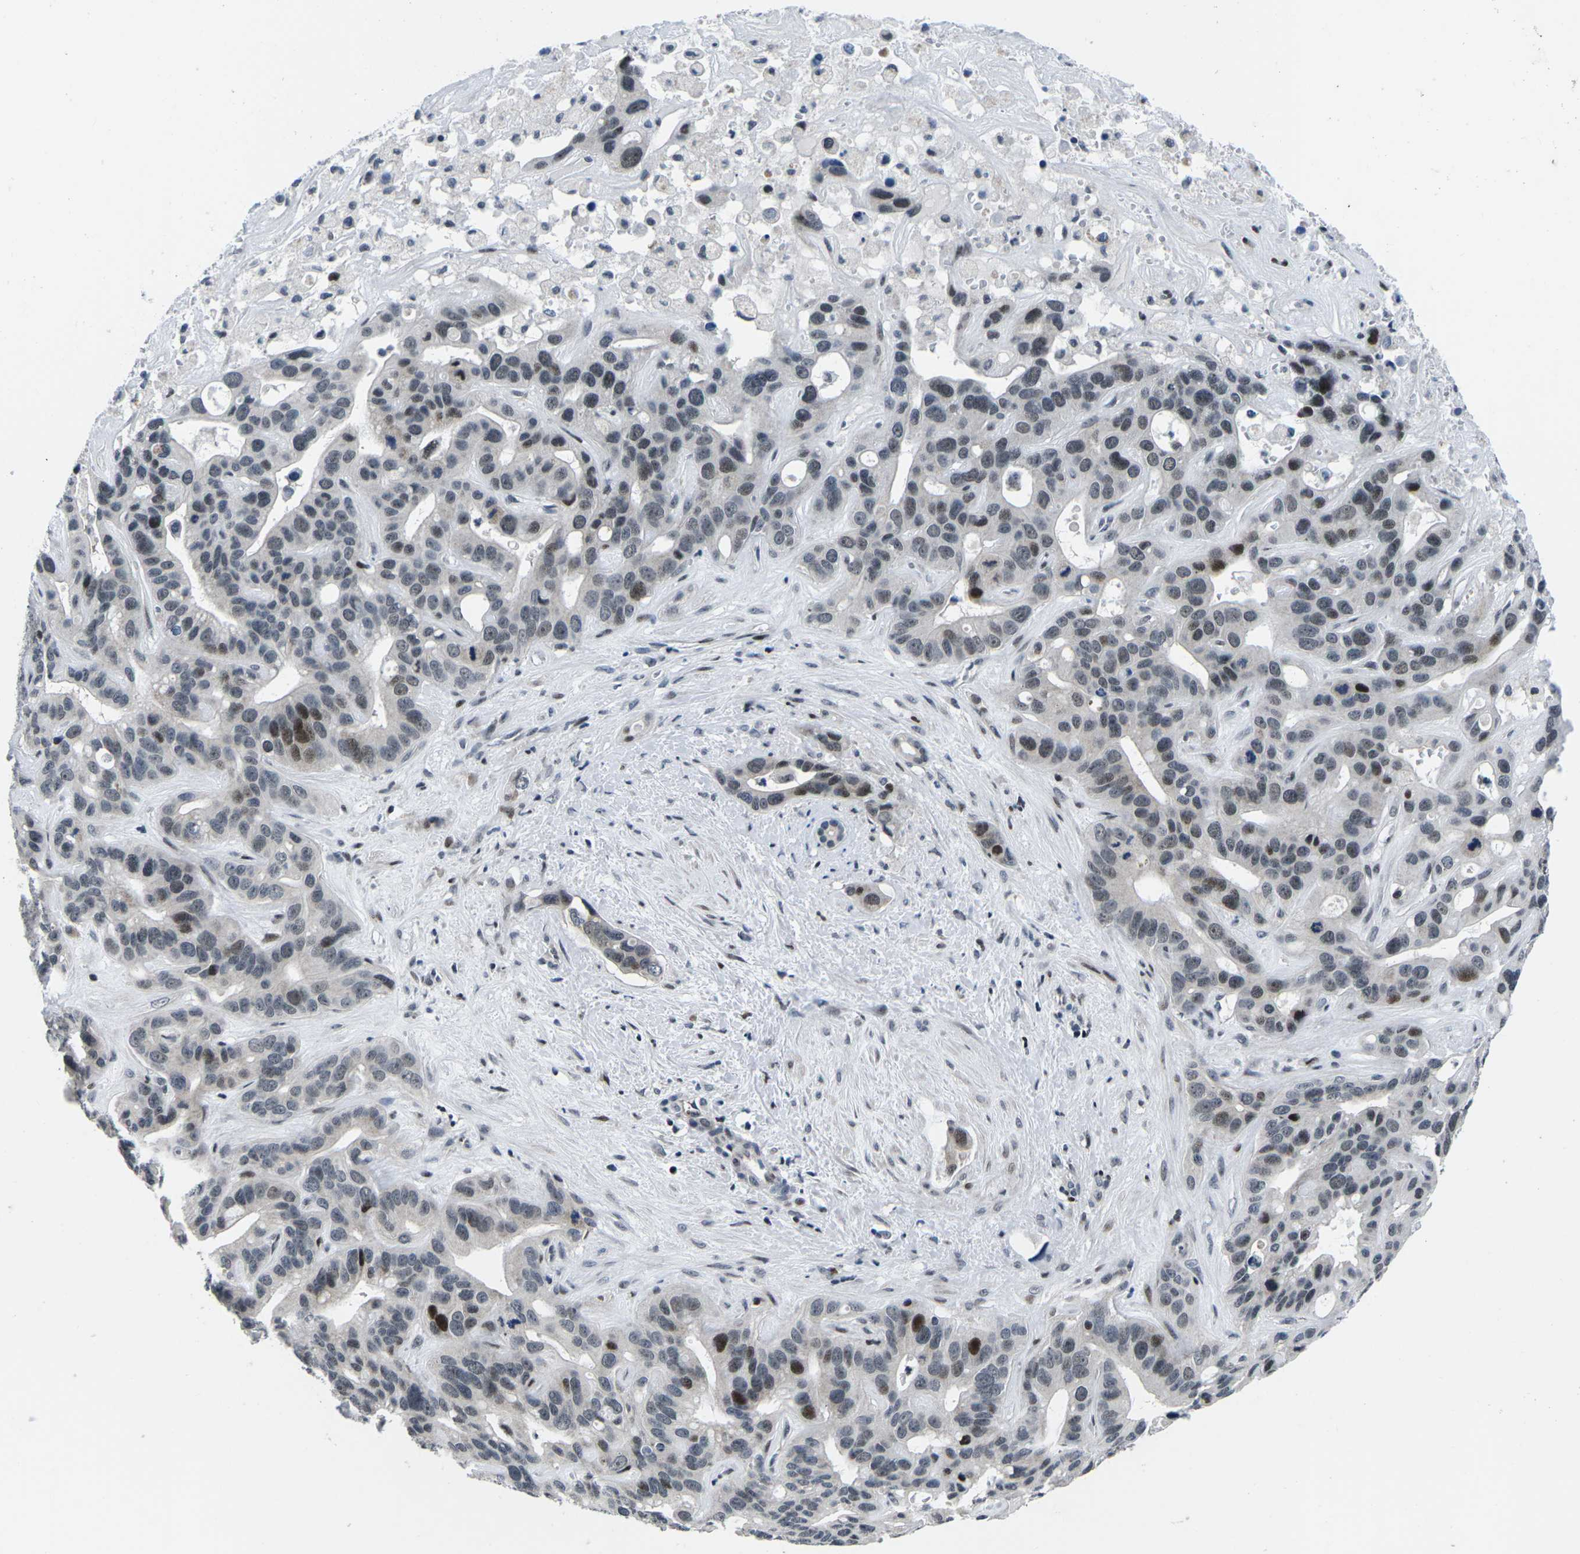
{"staining": {"intensity": "strong", "quantity": "<25%", "location": "nuclear"}, "tissue": "liver cancer", "cell_type": "Tumor cells", "image_type": "cancer", "snomed": [{"axis": "morphology", "description": "Cholangiocarcinoma"}, {"axis": "topography", "description": "Liver"}], "caption": "IHC photomicrograph of human liver cancer (cholangiocarcinoma) stained for a protein (brown), which shows medium levels of strong nuclear expression in approximately <25% of tumor cells.", "gene": "CDC73", "patient": {"sex": "female", "age": 65}}